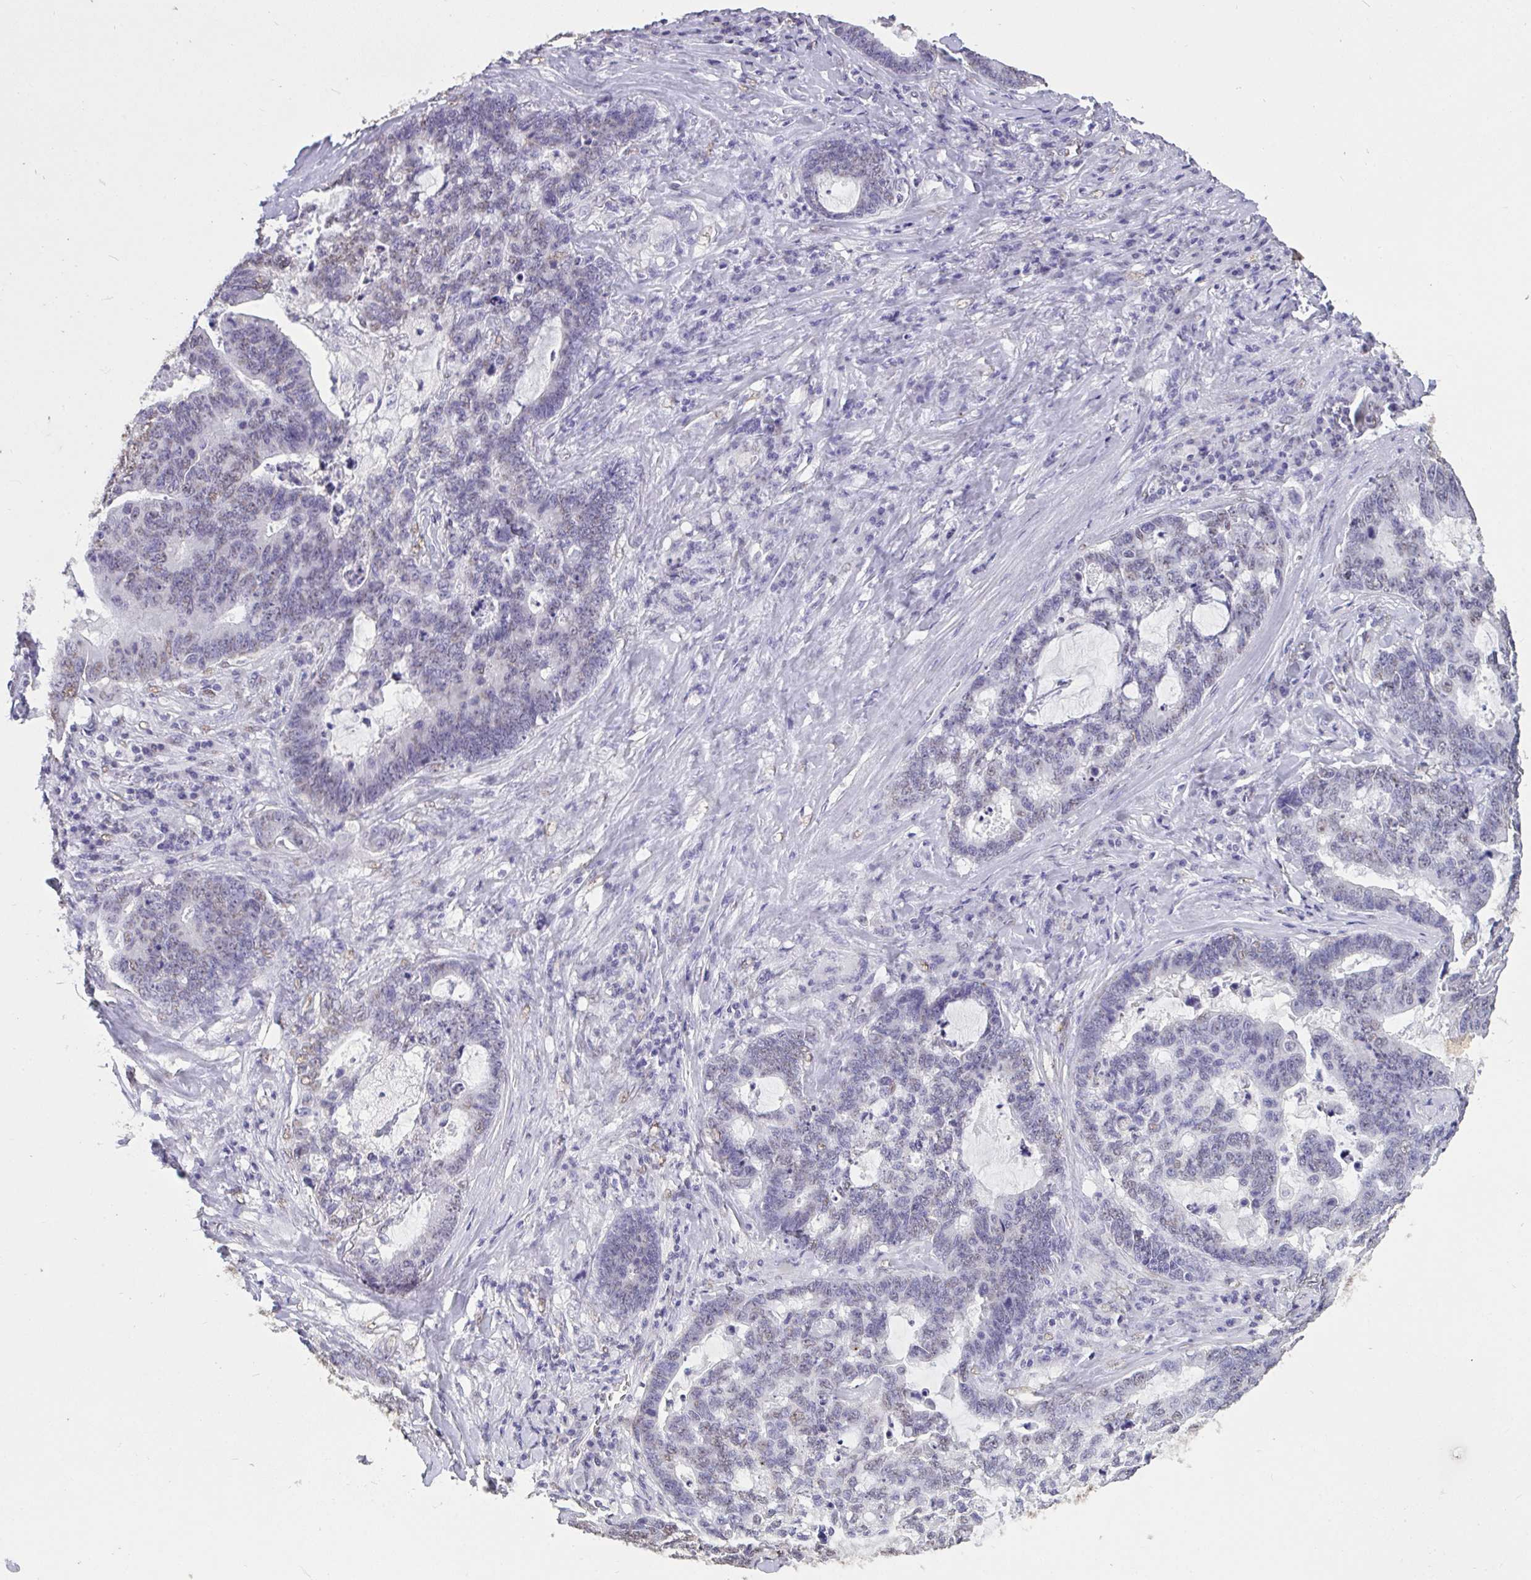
{"staining": {"intensity": "negative", "quantity": "none", "location": "none"}, "tissue": "lung cancer", "cell_type": "Tumor cells", "image_type": "cancer", "snomed": [{"axis": "morphology", "description": "Aneuploidy"}, {"axis": "morphology", "description": "Adenocarcinoma, NOS"}, {"axis": "morphology", "description": "Adenocarcinoma primary or metastatic"}, {"axis": "topography", "description": "Lung"}], "caption": "High power microscopy histopathology image of an immunohistochemistry micrograph of lung cancer, revealing no significant positivity in tumor cells. (Brightfield microscopy of DAB (3,3'-diaminobenzidine) immunohistochemistry (IHC) at high magnification).", "gene": "SEMA6B", "patient": {"sex": "female", "age": 75}}